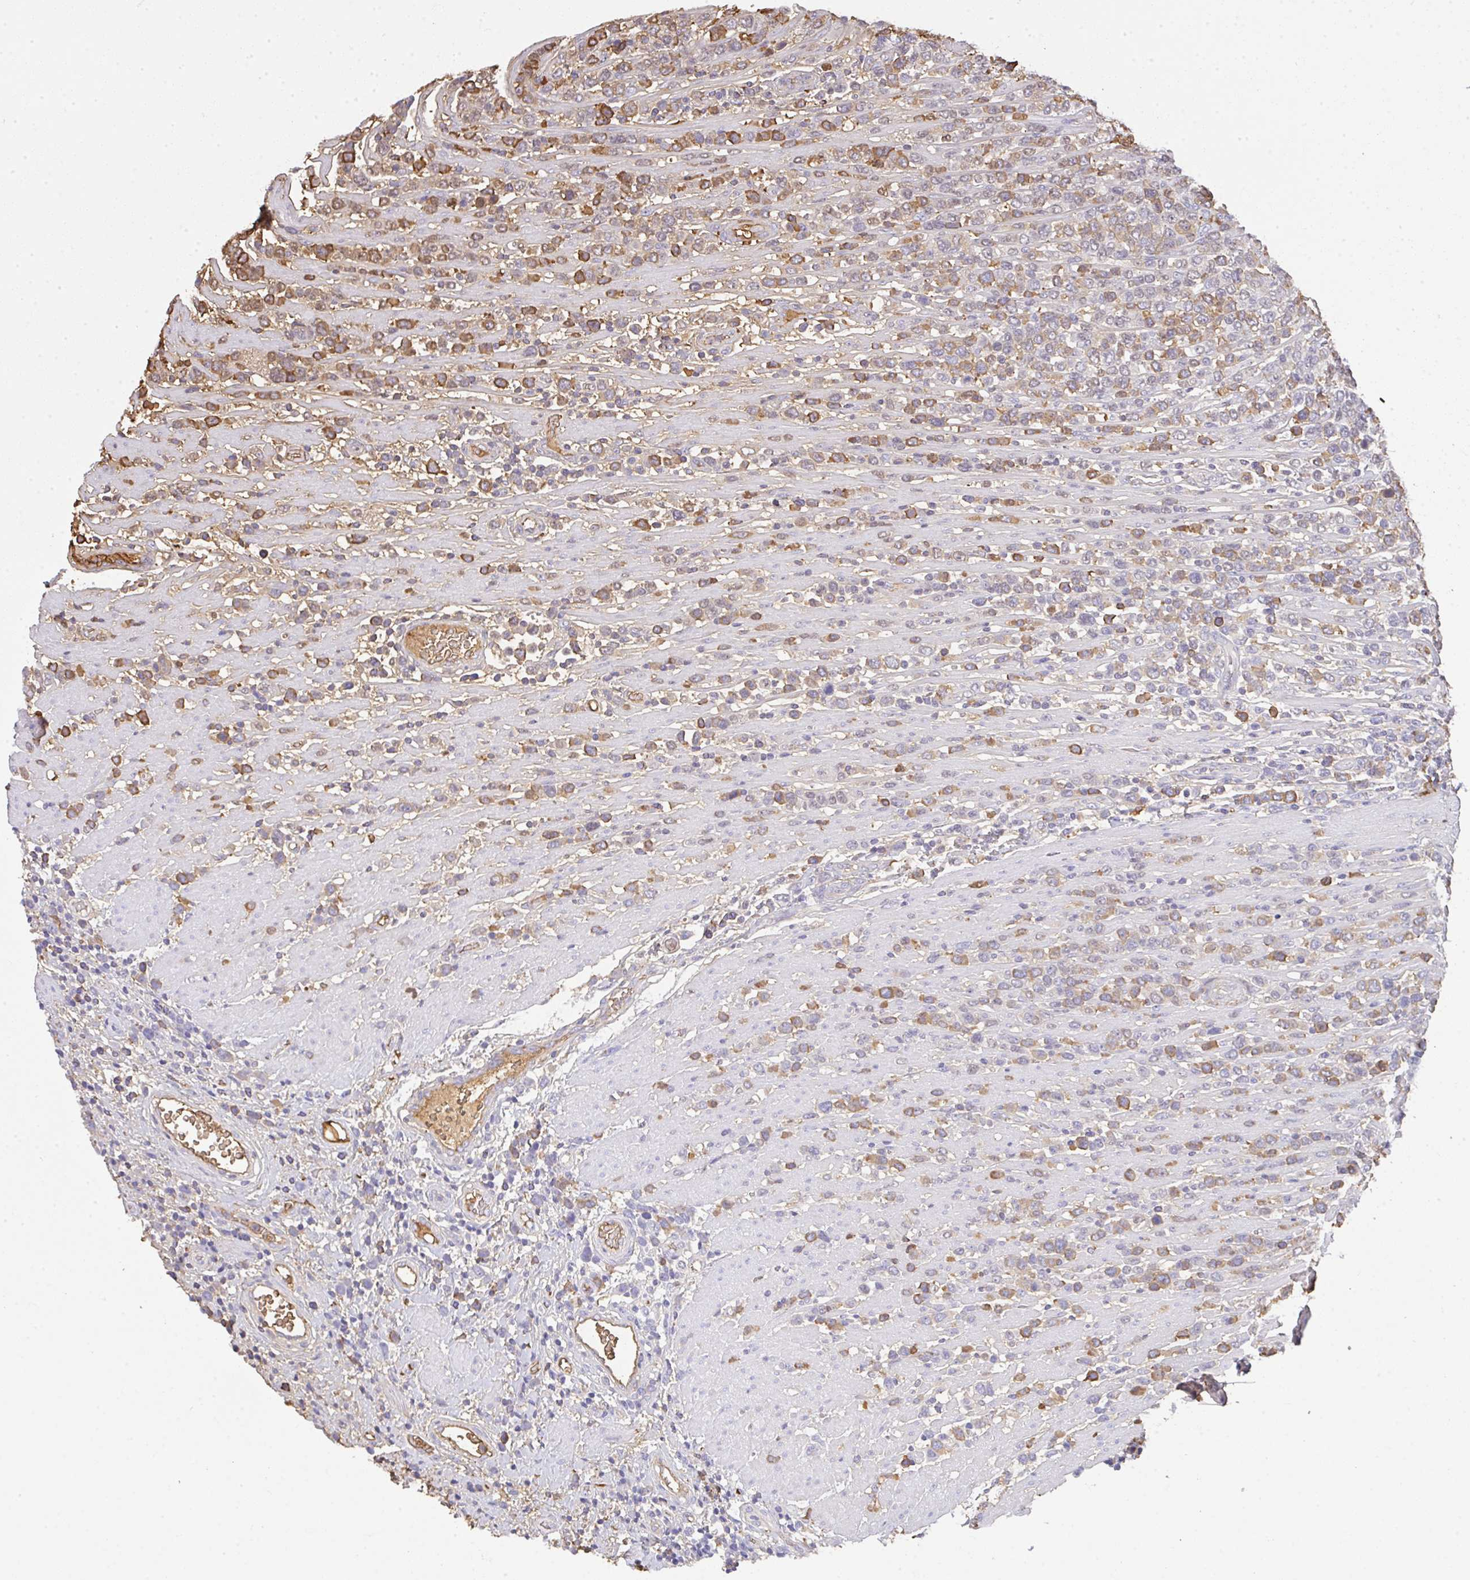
{"staining": {"intensity": "moderate", "quantity": "25%-75%", "location": "cytoplasmic/membranous"}, "tissue": "lymphoma", "cell_type": "Tumor cells", "image_type": "cancer", "snomed": [{"axis": "morphology", "description": "Malignant lymphoma, non-Hodgkin's type, High grade"}, {"axis": "topography", "description": "Soft tissue"}], "caption": "A high-resolution micrograph shows immunohistochemistry (IHC) staining of lymphoma, which reveals moderate cytoplasmic/membranous positivity in approximately 25%-75% of tumor cells. (DAB (3,3'-diaminobenzidine) IHC with brightfield microscopy, high magnification).", "gene": "SMYD5", "patient": {"sex": "female", "age": 56}}